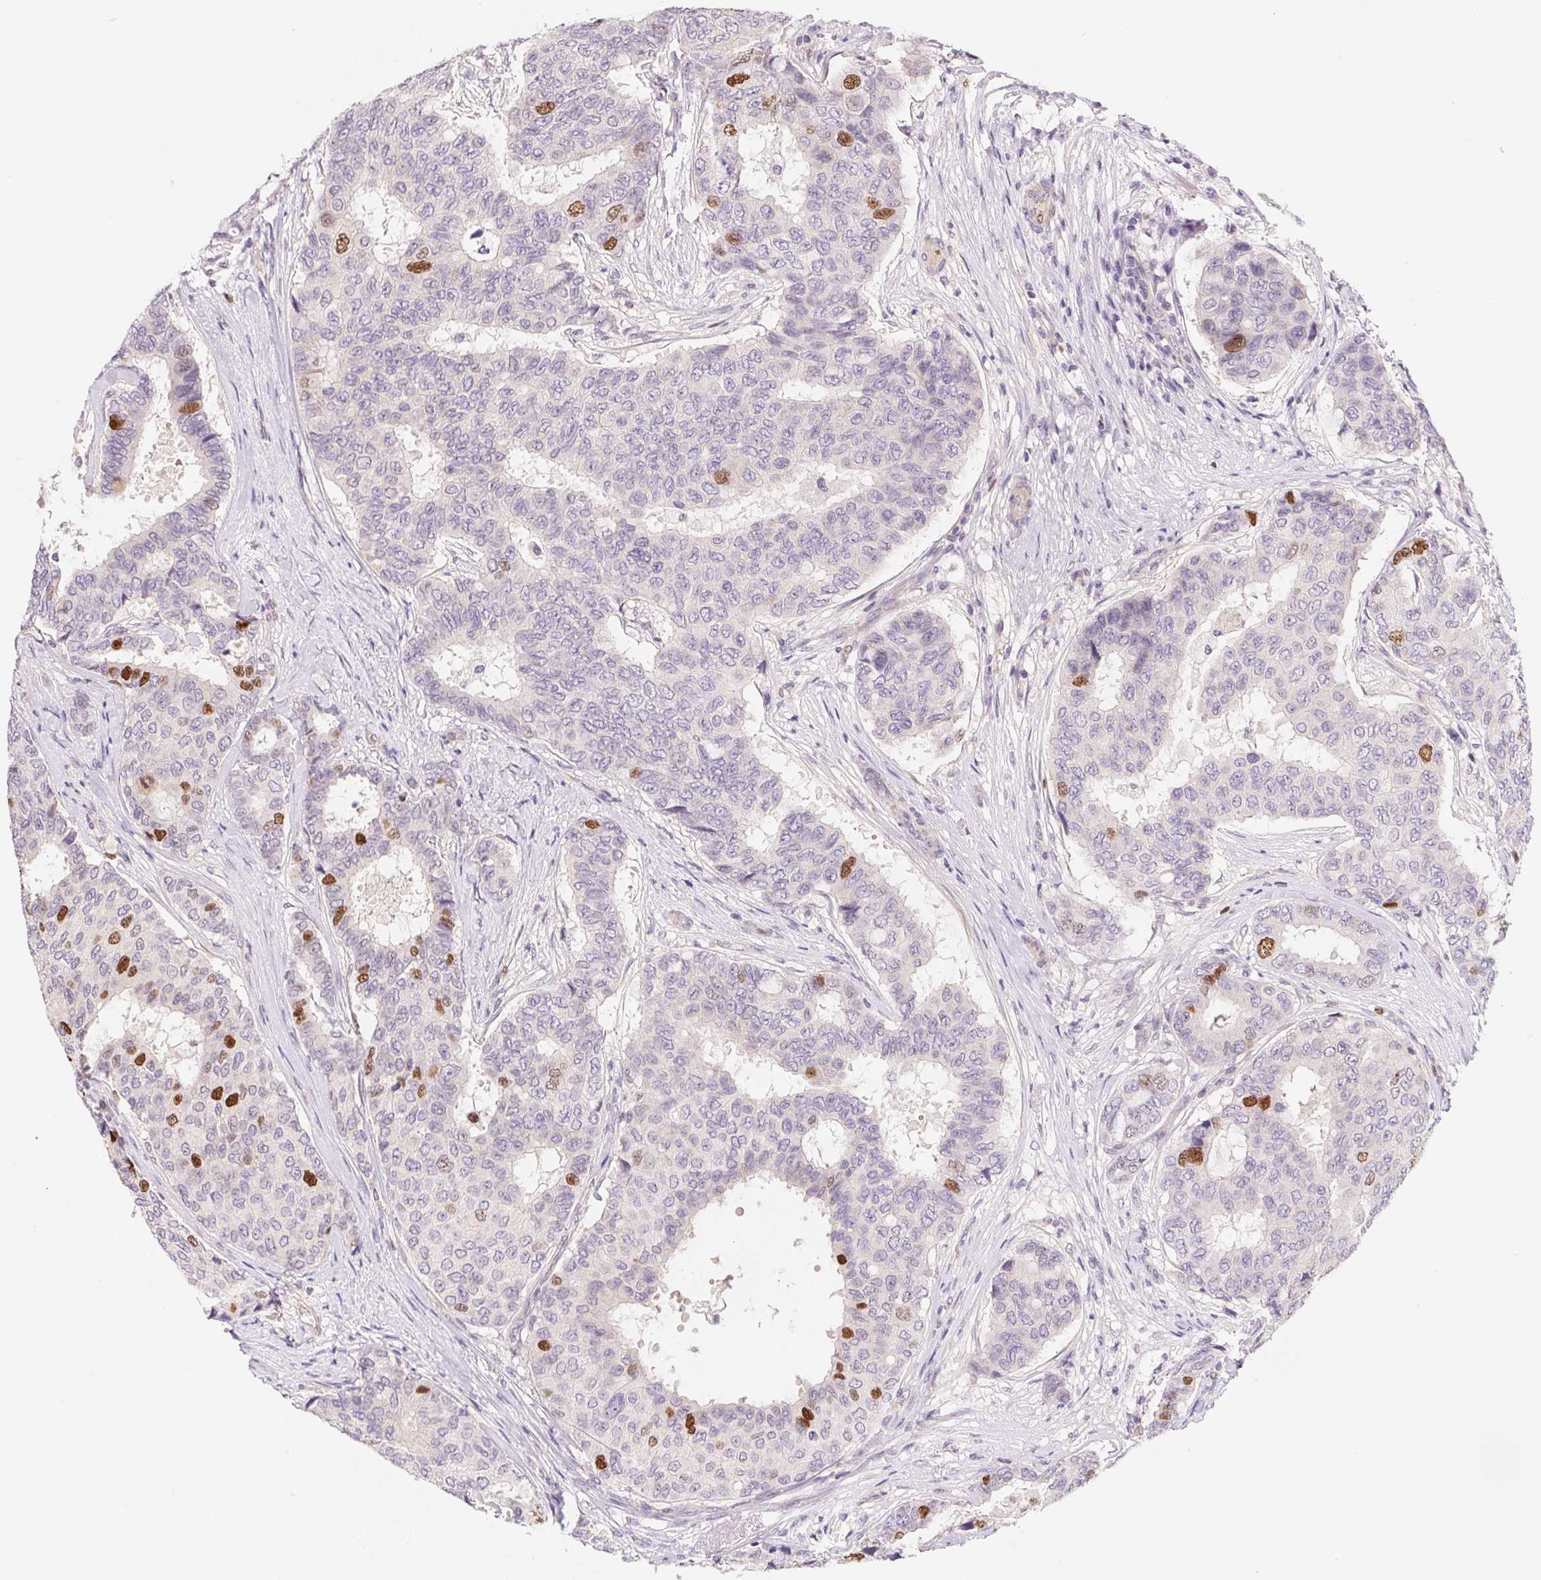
{"staining": {"intensity": "moderate", "quantity": "<25%", "location": "nuclear"}, "tissue": "breast cancer", "cell_type": "Tumor cells", "image_type": "cancer", "snomed": [{"axis": "morphology", "description": "Duct carcinoma"}, {"axis": "topography", "description": "Breast"}], "caption": "An image of human invasive ductal carcinoma (breast) stained for a protein reveals moderate nuclear brown staining in tumor cells. The protein of interest is stained brown, and the nuclei are stained in blue (DAB (3,3'-diaminobenzidine) IHC with brightfield microscopy, high magnification).", "gene": "HELLS", "patient": {"sex": "female", "age": 75}}